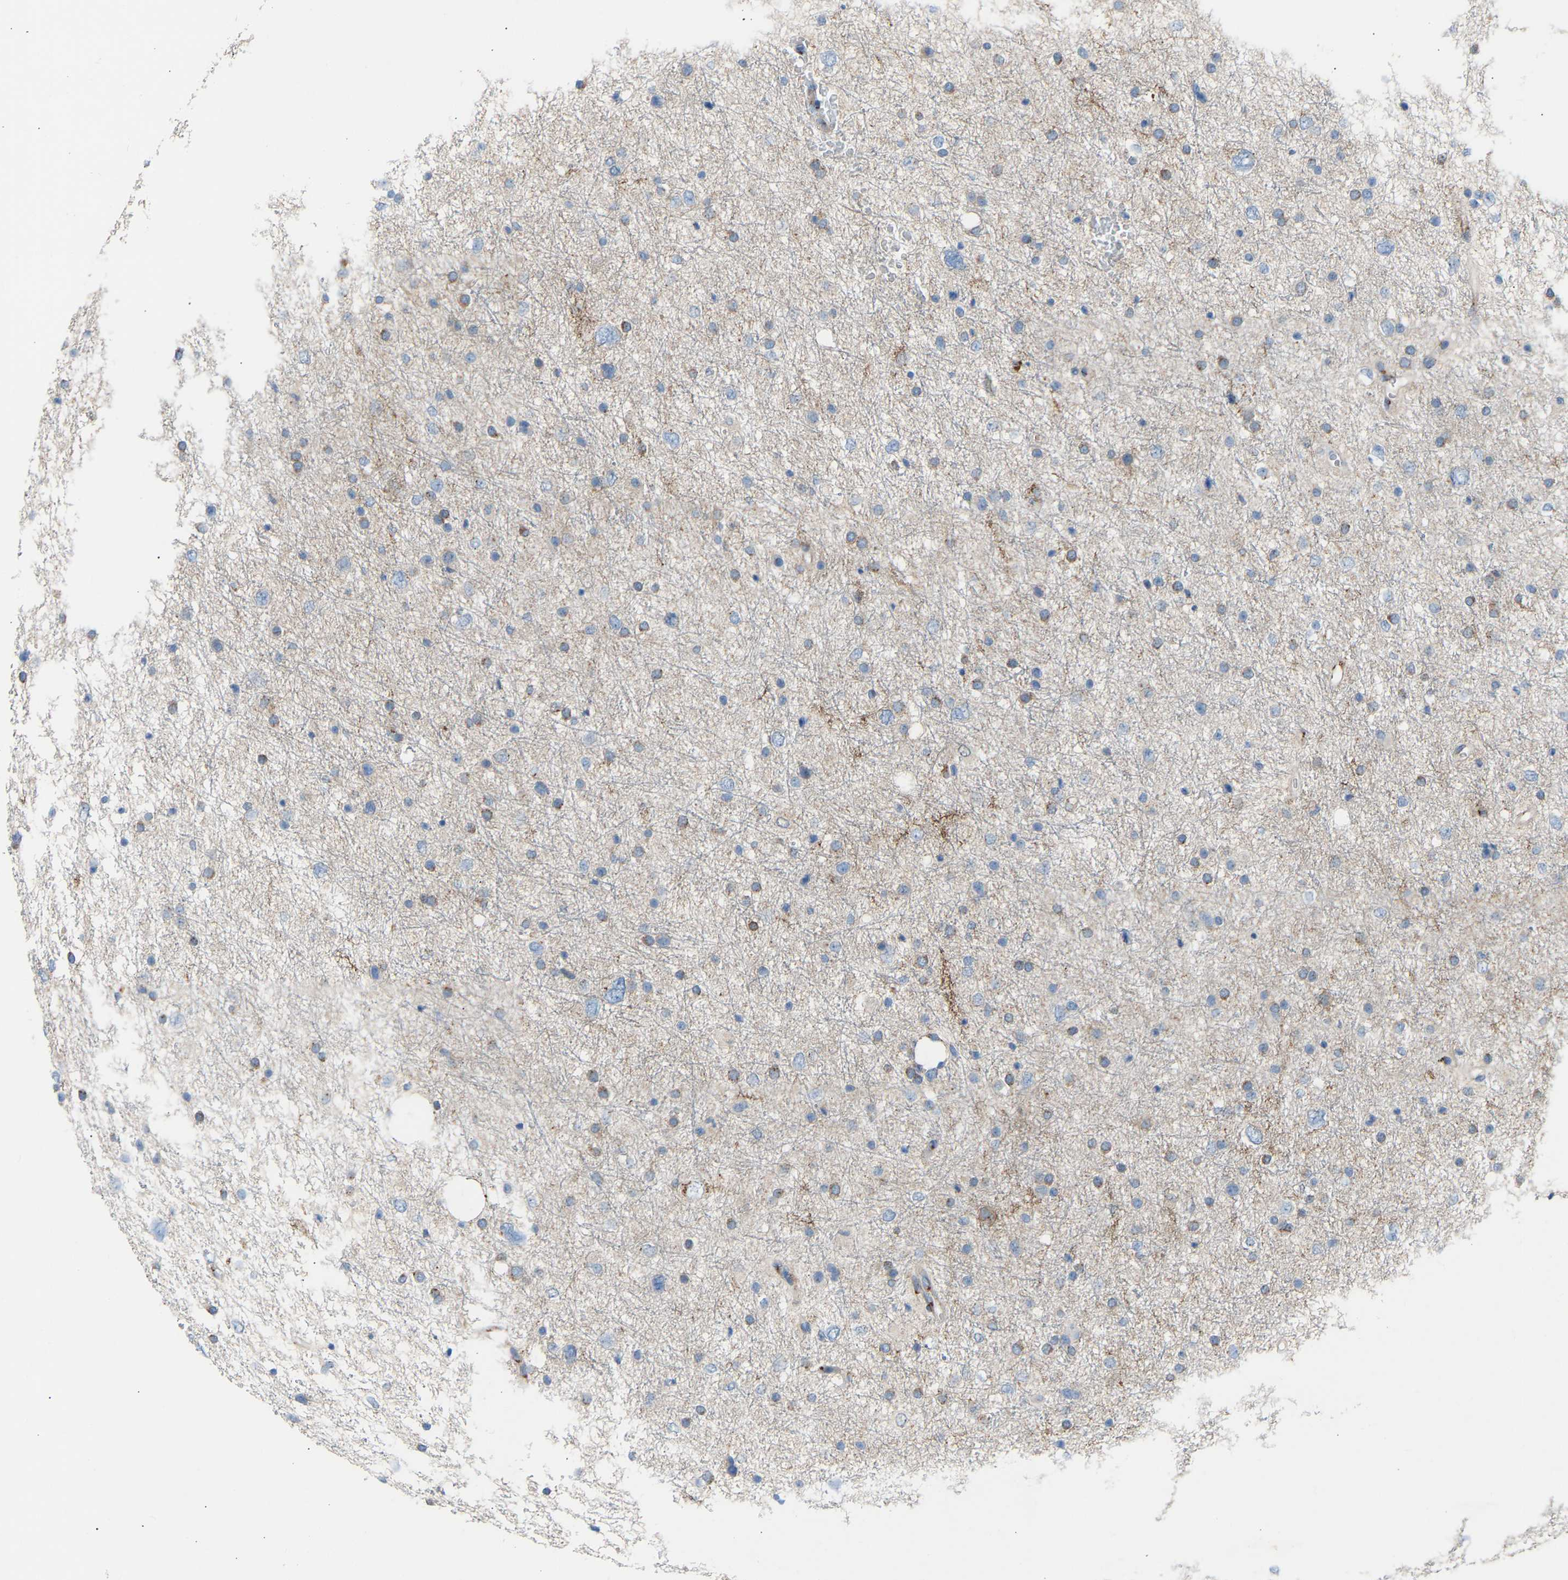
{"staining": {"intensity": "weak", "quantity": "25%-75%", "location": "cytoplasmic/membranous"}, "tissue": "glioma", "cell_type": "Tumor cells", "image_type": "cancer", "snomed": [{"axis": "morphology", "description": "Glioma, malignant, Low grade"}, {"axis": "topography", "description": "Brain"}], "caption": "Immunohistochemistry (IHC) micrograph of neoplastic tissue: human malignant glioma (low-grade) stained using immunohistochemistry (IHC) shows low levels of weak protein expression localized specifically in the cytoplasmic/membranous of tumor cells, appearing as a cytoplasmic/membranous brown color.", "gene": "CYREN", "patient": {"sex": "female", "age": 37}}